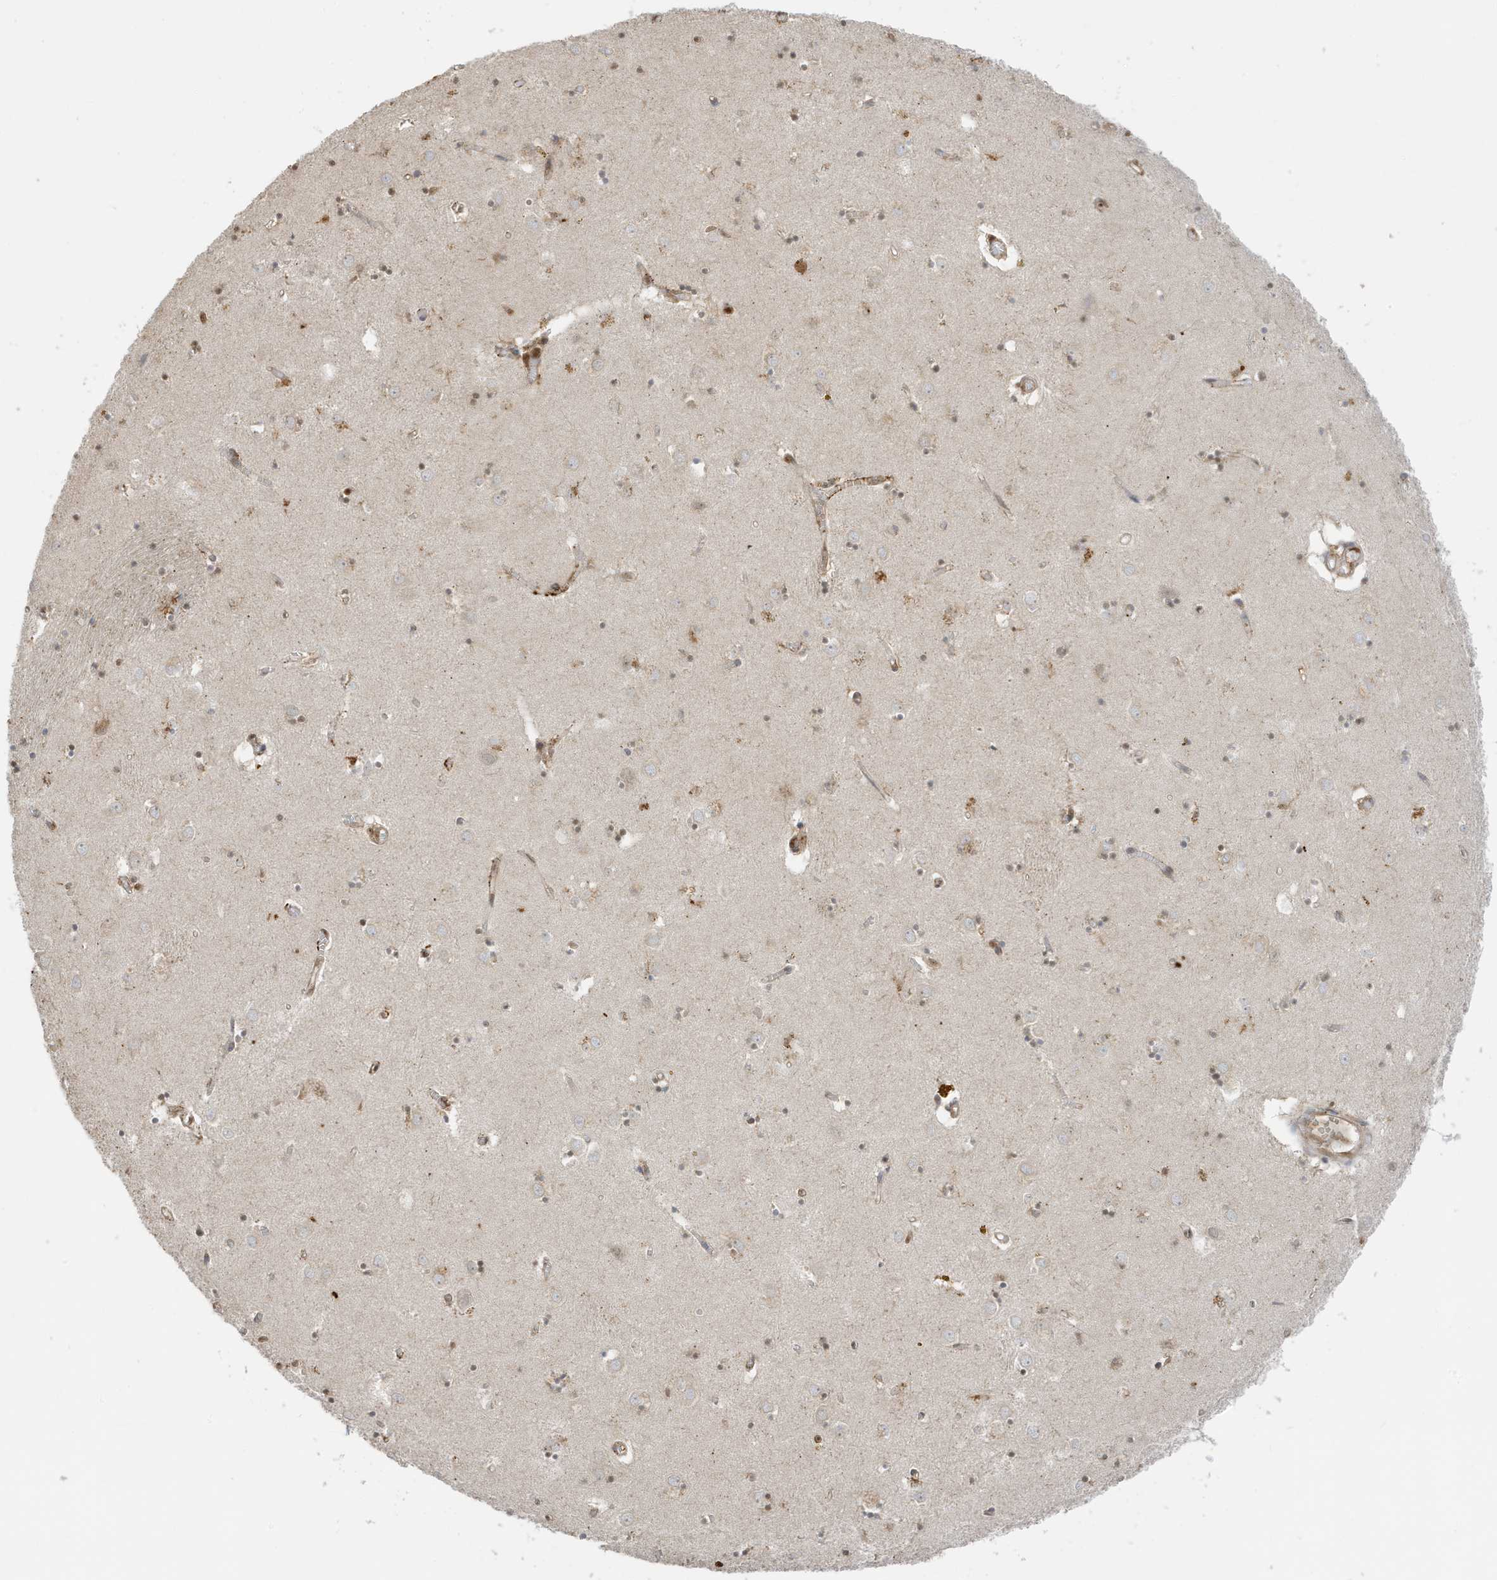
{"staining": {"intensity": "moderate", "quantity": "<25%", "location": "nuclear"}, "tissue": "caudate", "cell_type": "Glial cells", "image_type": "normal", "snomed": [{"axis": "morphology", "description": "Normal tissue, NOS"}, {"axis": "topography", "description": "Lateral ventricle wall"}], "caption": "High-magnification brightfield microscopy of normal caudate stained with DAB (brown) and counterstained with hematoxylin (blue). glial cells exhibit moderate nuclear positivity is seen in about<25% of cells.", "gene": "ZBTB41", "patient": {"sex": "male", "age": 70}}